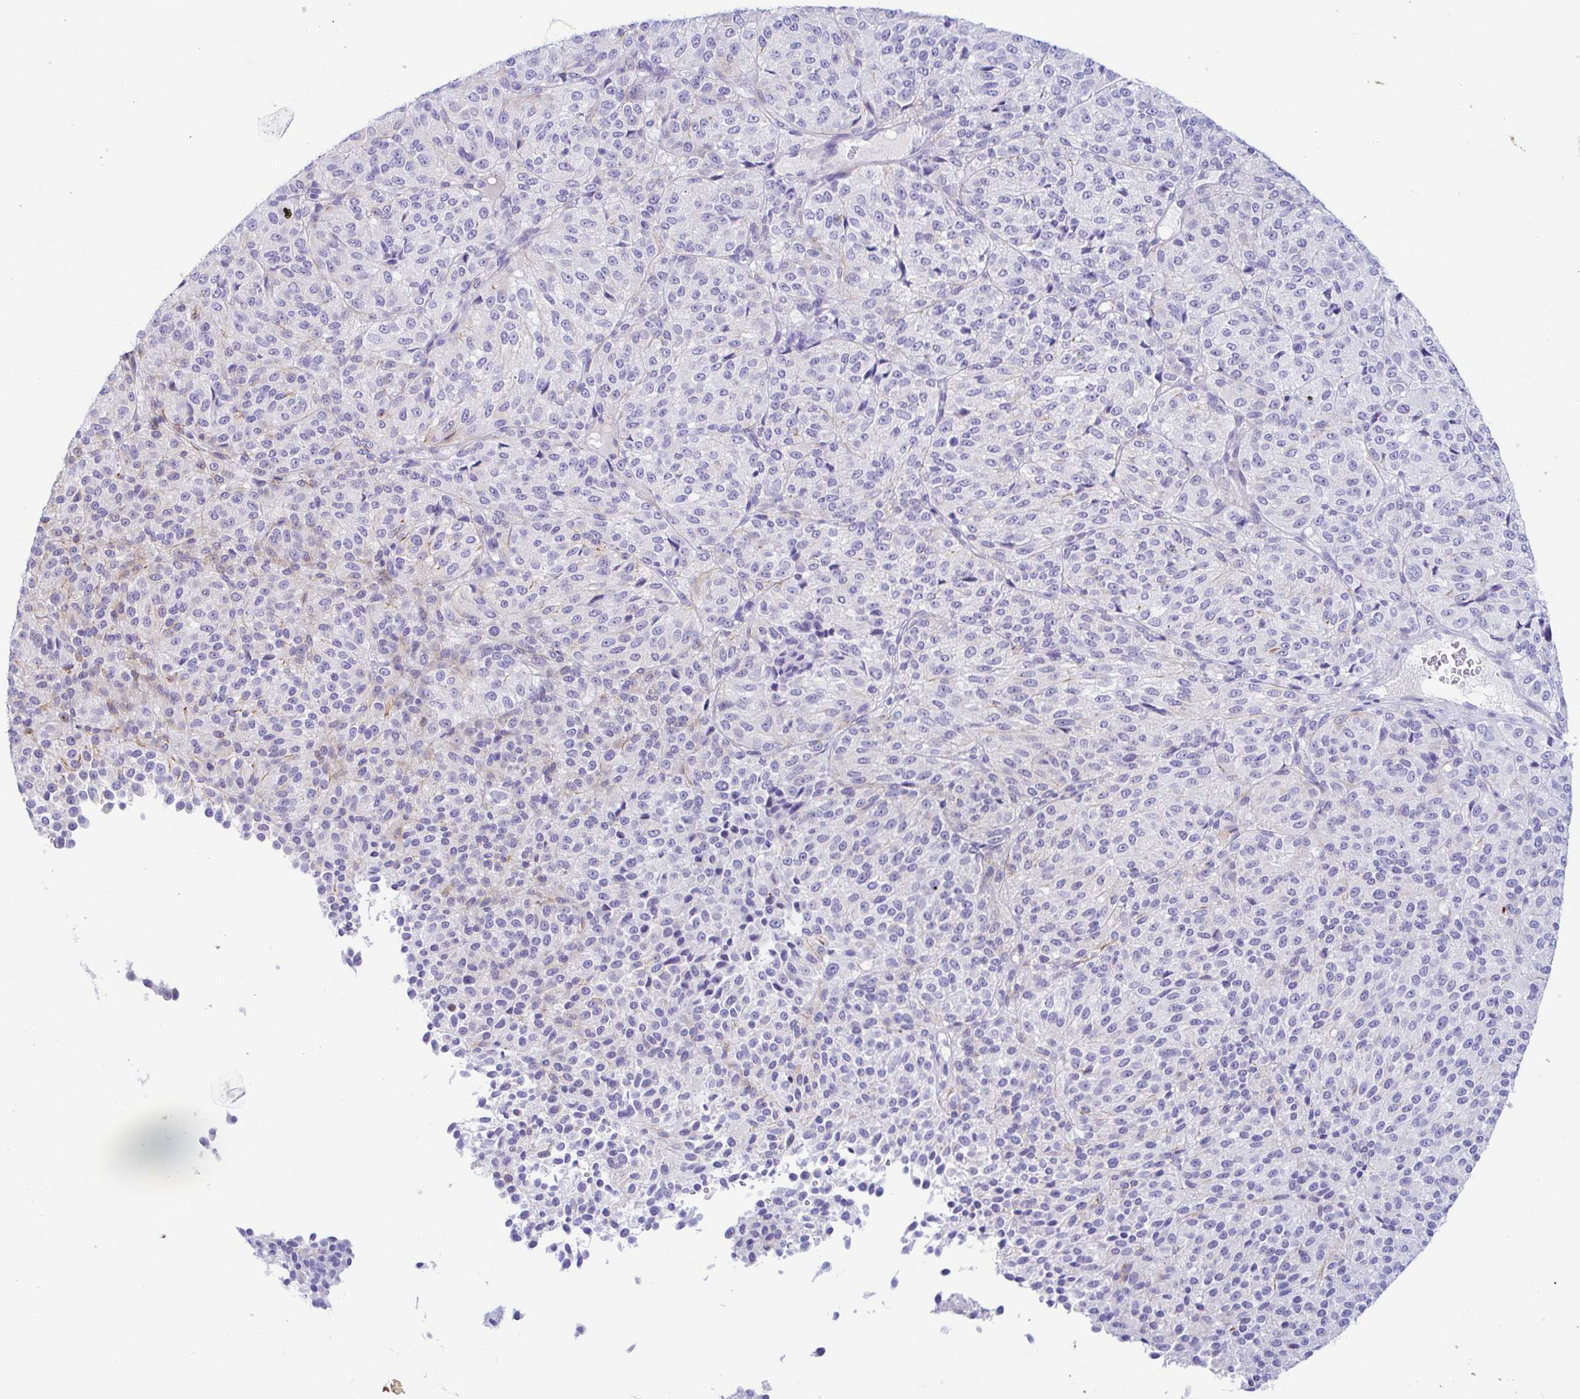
{"staining": {"intensity": "negative", "quantity": "none", "location": "none"}, "tissue": "melanoma", "cell_type": "Tumor cells", "image_type": "cancer", "snomed": [{"axis": "morphology", "description": "Malignant melanoma, Metastatic site"}, {"axis": "topography", "description": "Brain"}], "caption": "Immunohistochemistry image of neoplastic tissue: human melanoma stained with DAB exhibits no significant protein expression in tumor cells.", "gene": "PINLYP", "patient": {"sex": "female", "age": 56}}